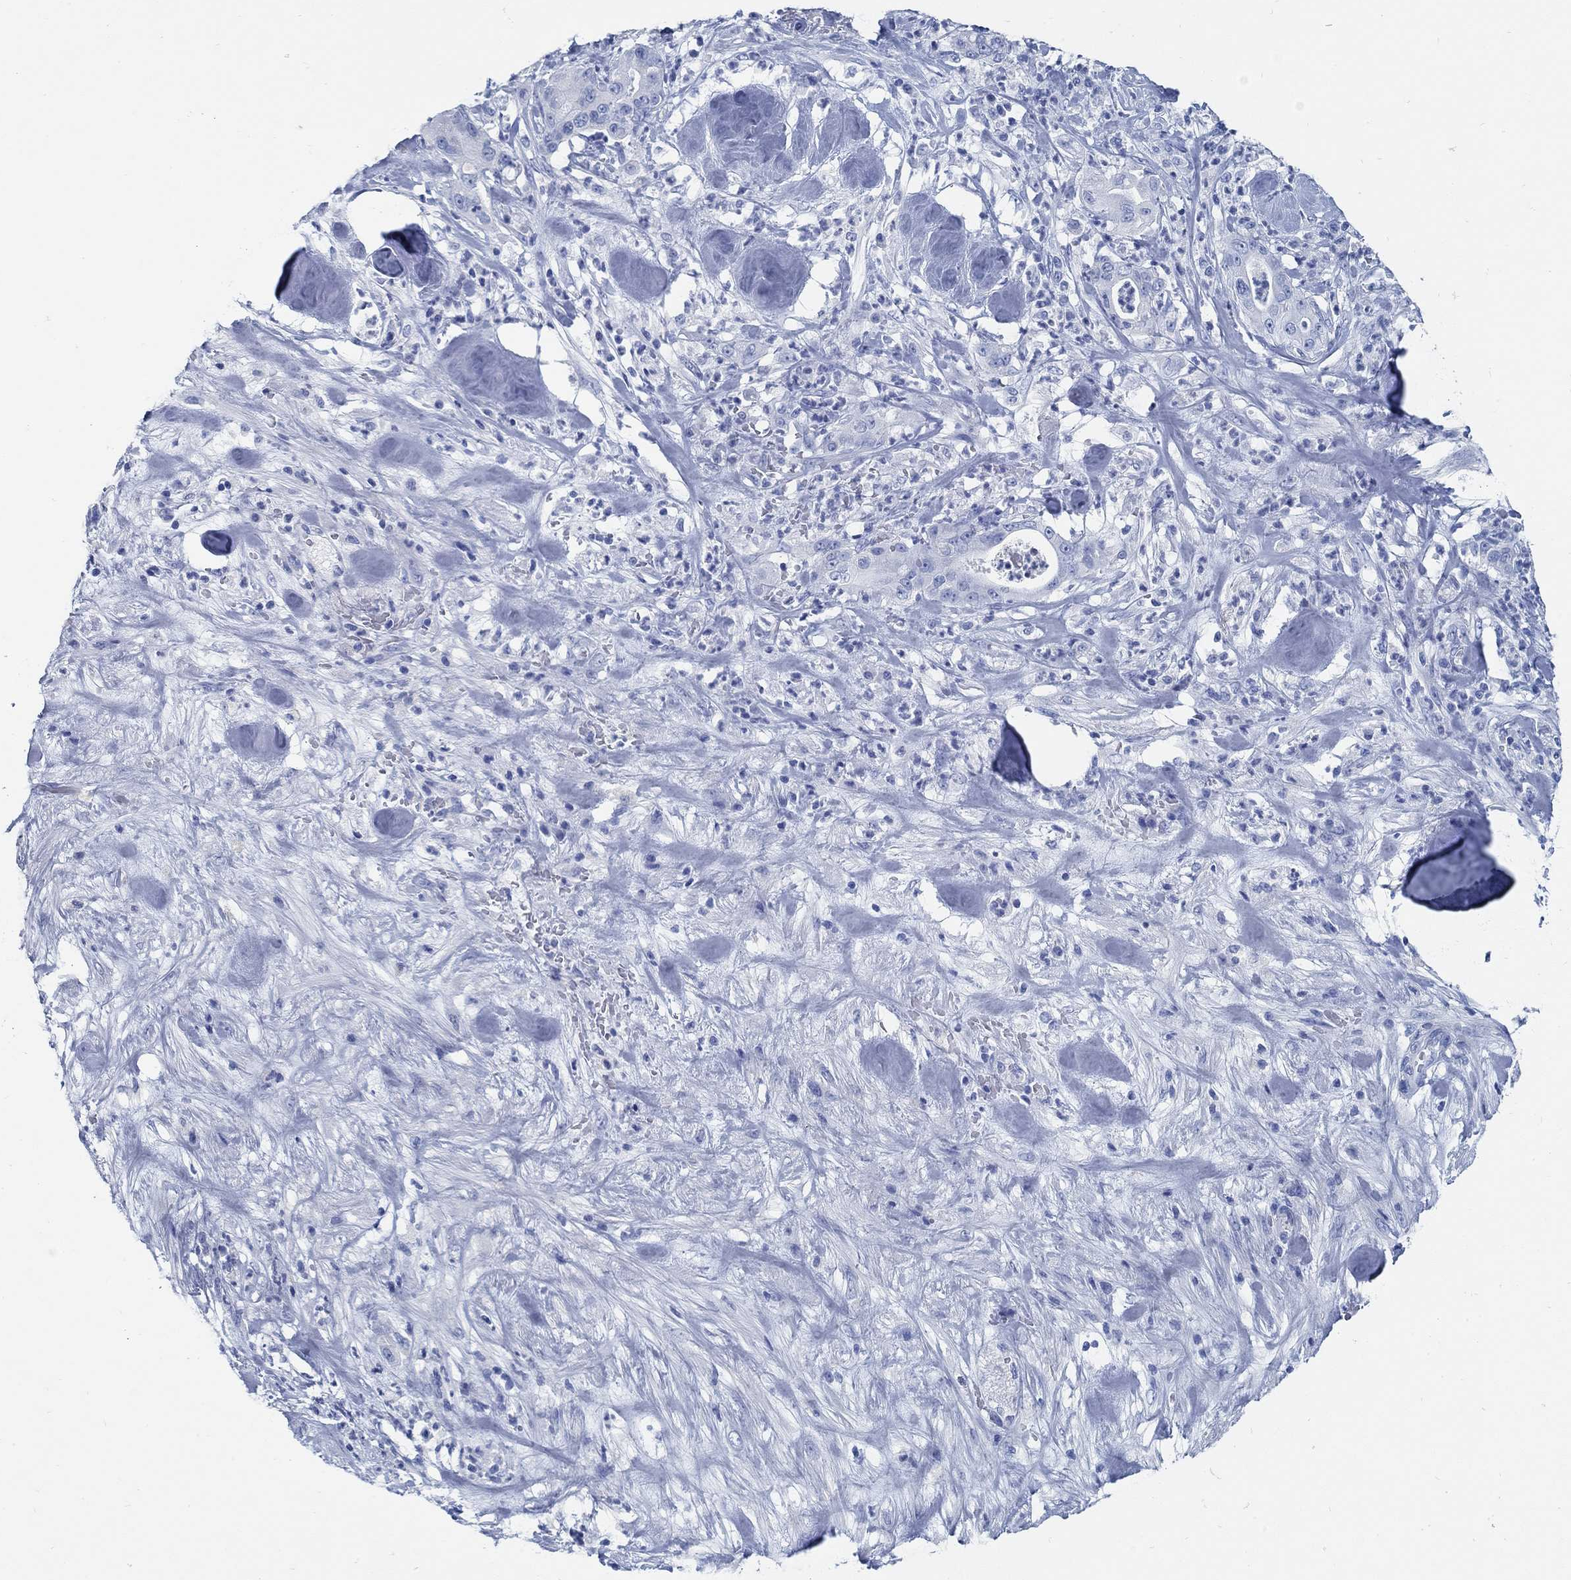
{"staining": {"intensity": "negative", "quantity": "none", "location": "none"}, "tissue": "pancreatic cancer", "cell_type": "Tumor cells", "image_type": "cancer", "snomed": [{"axis": "morphology", "description": "Adenocarcinoma, NOS"}, {"axis": "topography", "description": "Pancreas"}], "caption": "This histopathology image is of pancreatic cancer (adenocarcinoma) stained with IHC to label a protein in brown with the nuclei are counter-stained blue. There is no positivity in tumor cells.", "gene": "SLC45A1", "patient": {"sex": "male", "age": 71}}